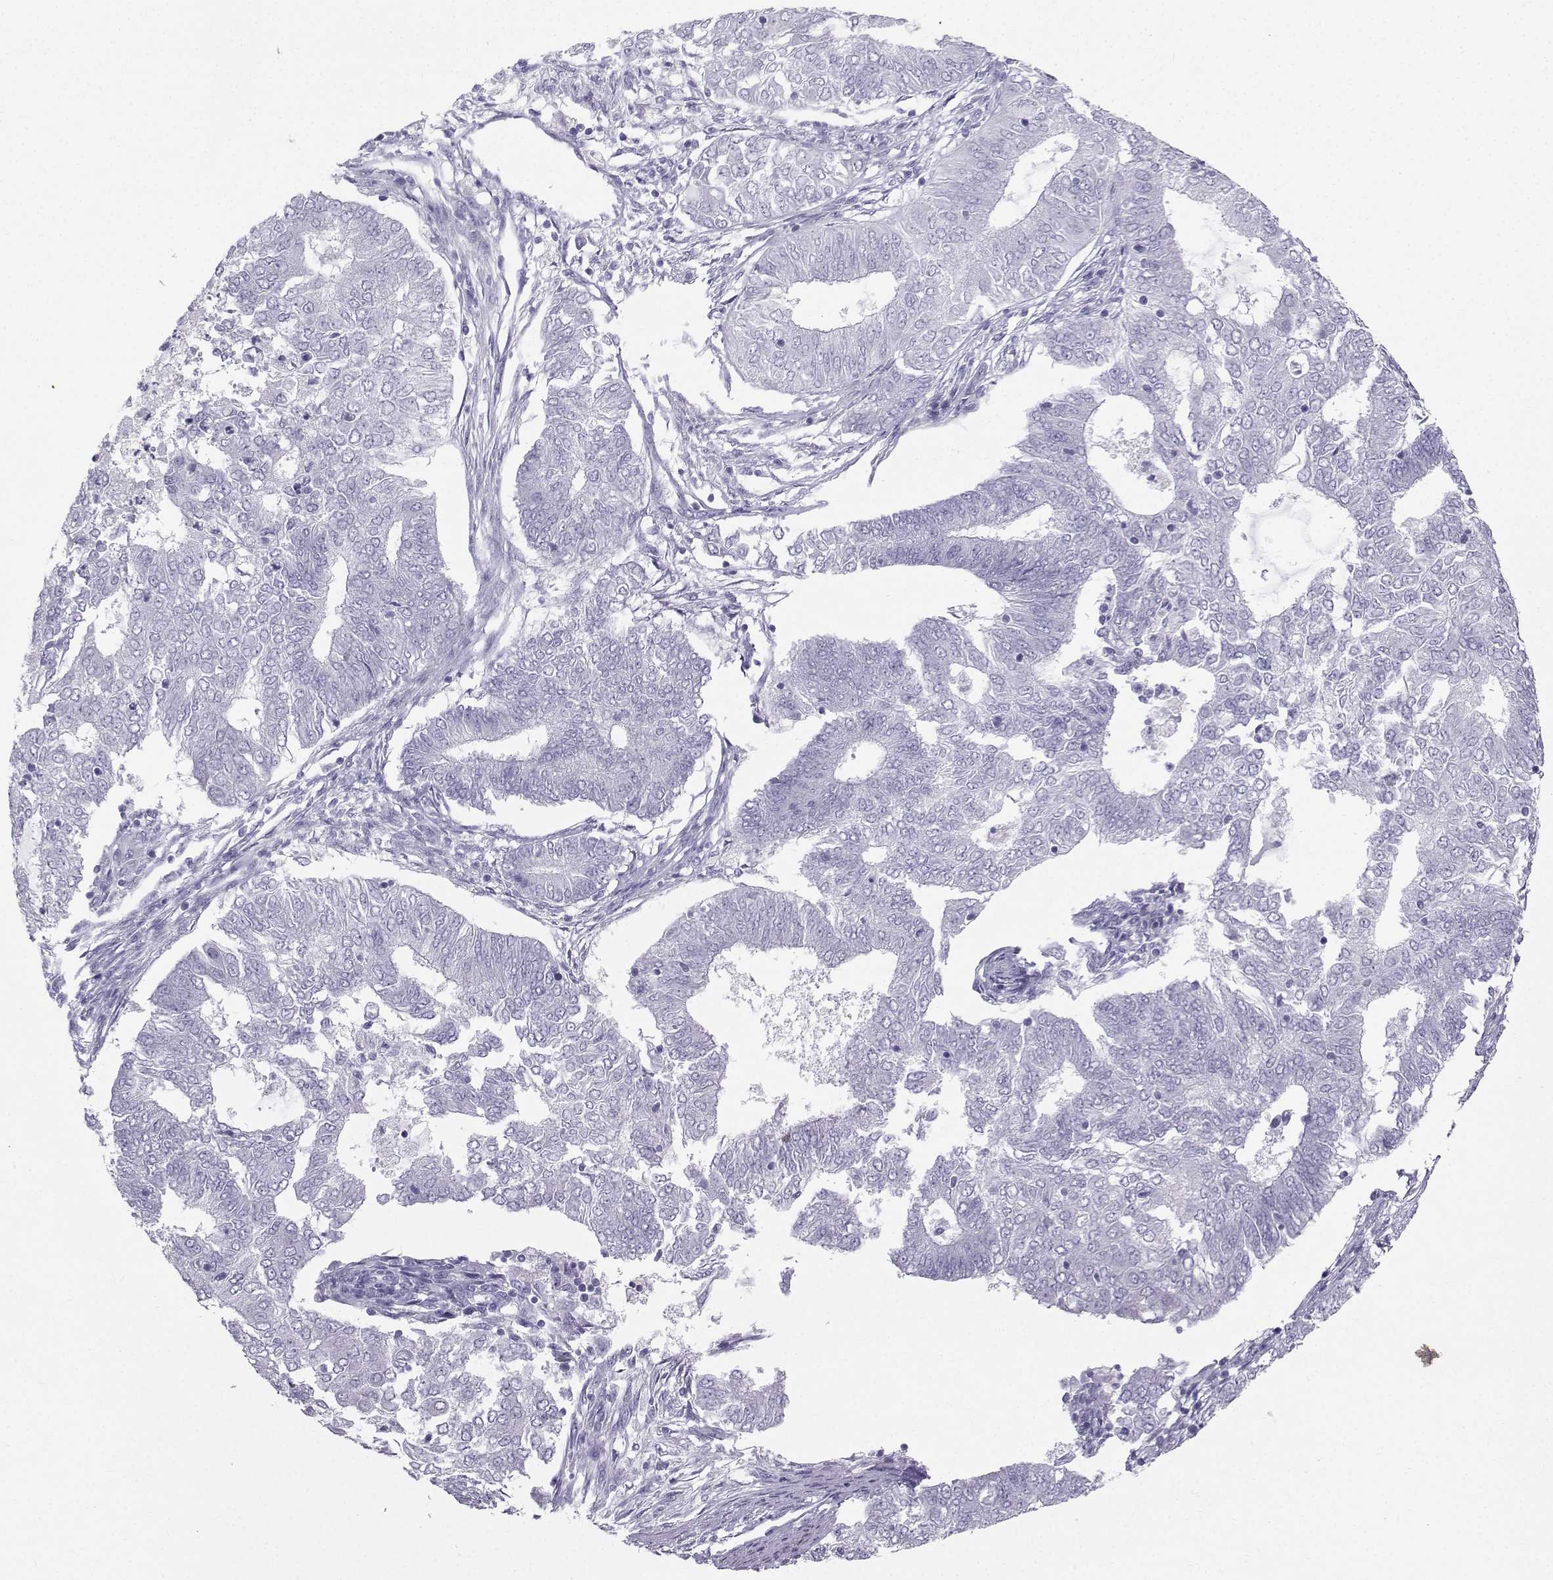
{"staining": {"intensity": "negative", "quantity": "none", "location": "none"}, "tissue": "endometrial cancer", "cell_type": "Tumor cells", "image_type": "cancer", "snomed": [{"axis": "morphology", "description": "Adenocarcinoma, NOS"}, {"axis": "topography", "description": "Endometrium"}], "caption": "Micrograph shows no protein expression in tumor cells of endometrial cancer tissue.", "gene": "IQCD", "patient": {"sex": "female", "age": 62}}